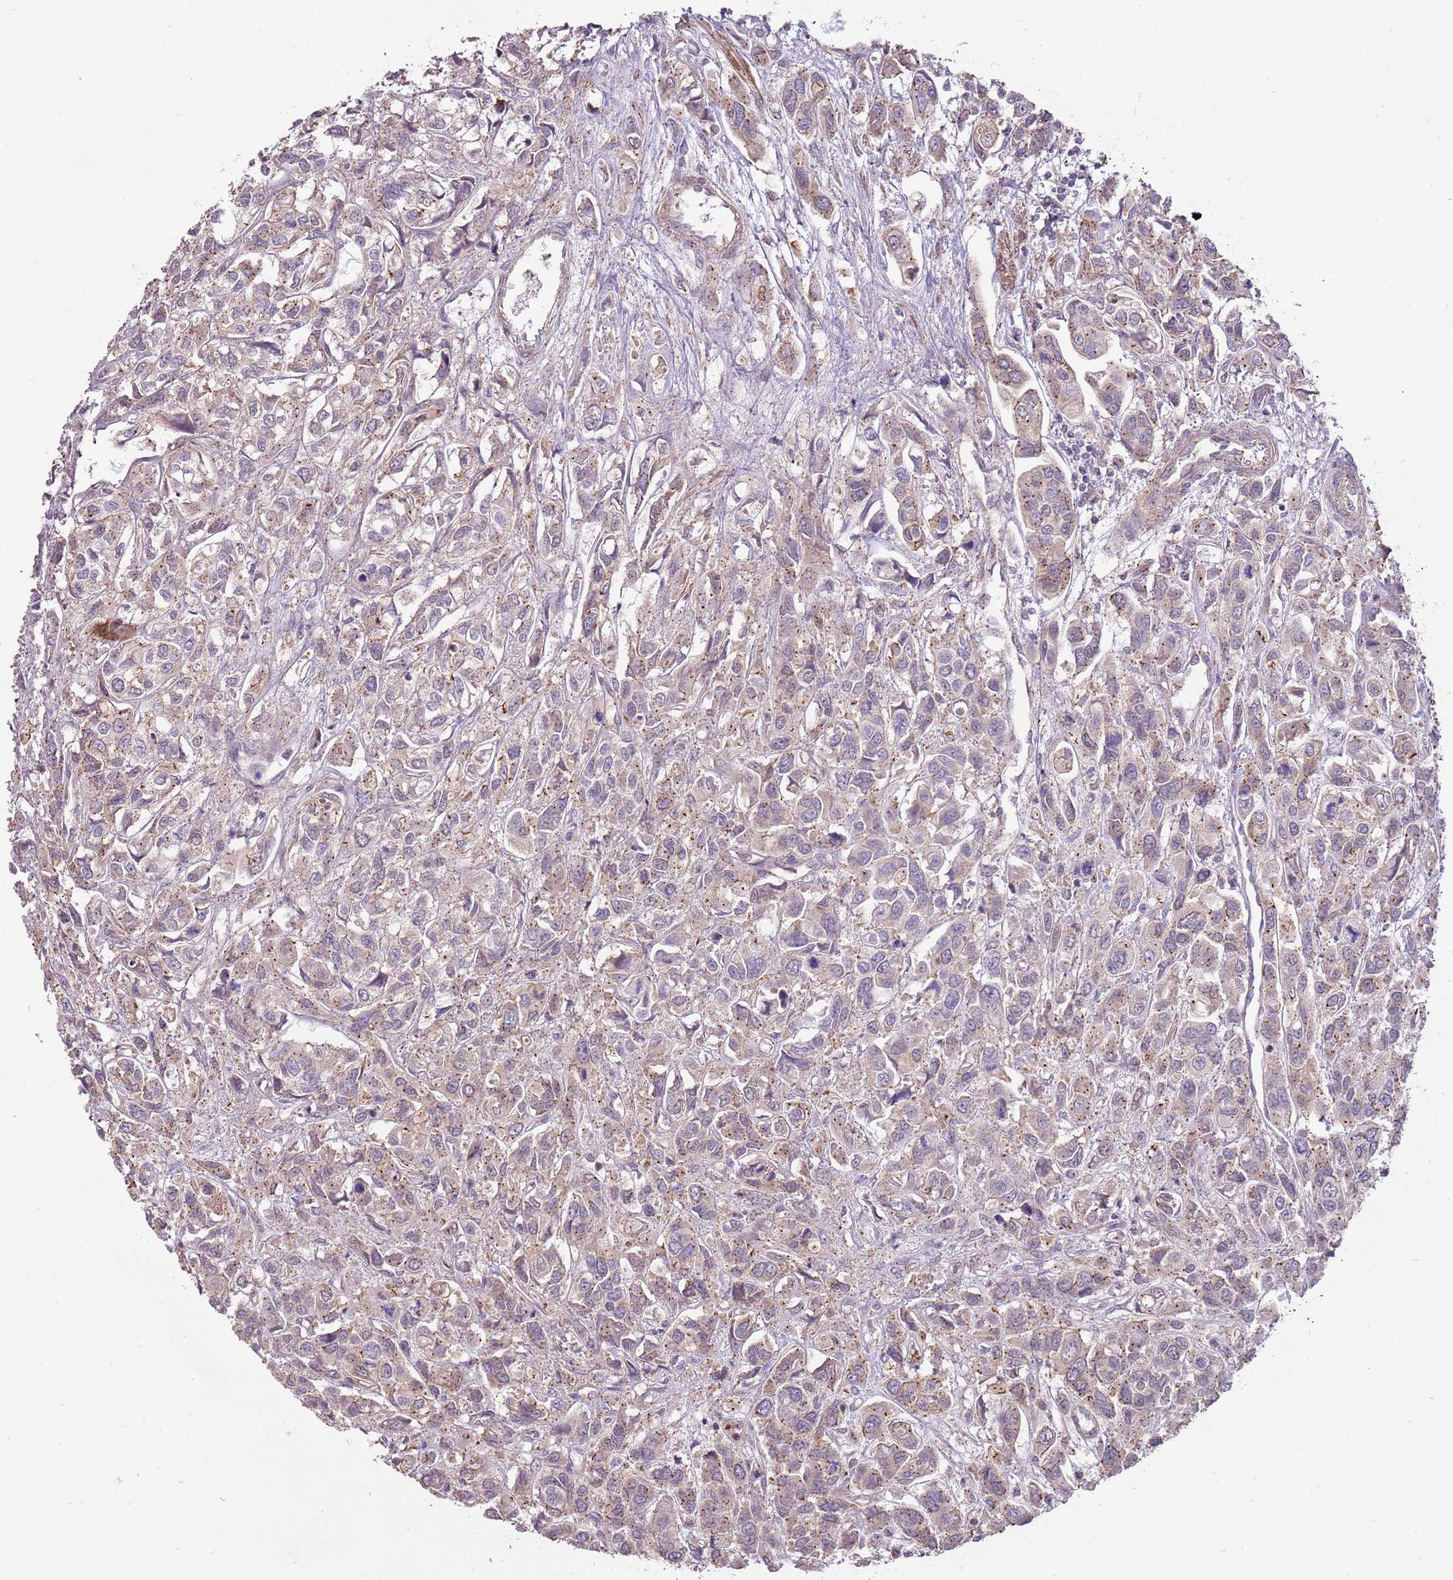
{"staining": {"intensity": "weak", "quantity": "<25%", "location": "cytoplasmic/membranous"}, "tissue": "urothelial cancer", "cell_type": "Tumor cells", "image_type": "cancer", "snomed": [{"axis": "morphology", "description": "Urothelial carcinoma, High grade"}, {"axis": "topography", "description": "Urinary bladder"}], "caption": "This is an immunohistochemistry (IHC) histopathology image of human urothelial carcinoma (high-grade). There is no positivity in tumor cells.", "gene": "SPATA31D1", "patient": {"sex": "male", "age": 67}}